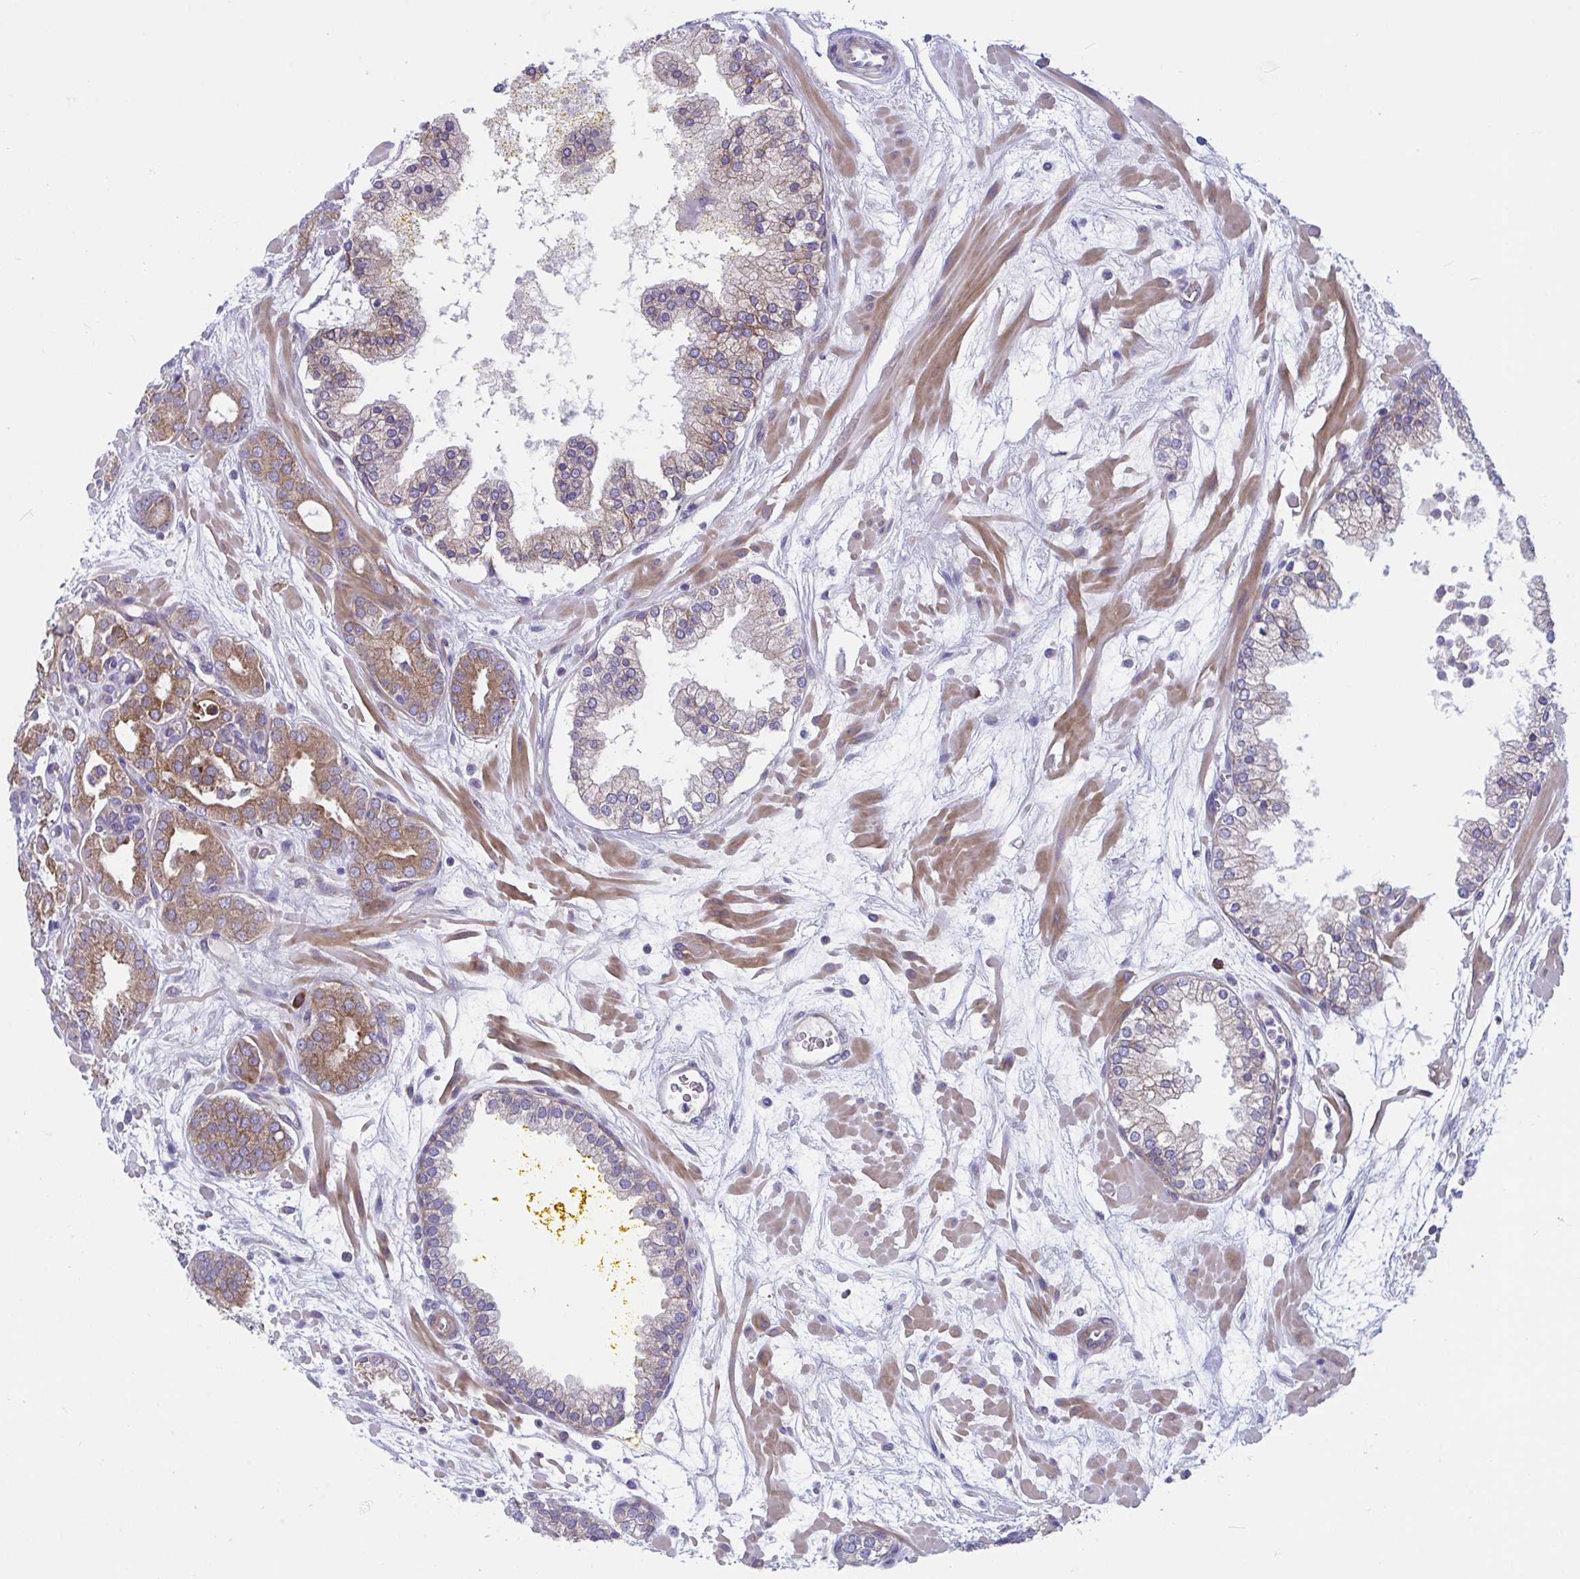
{"staining": {"intensity": "moderate", "quantity": ">75%", "location": "cytoplasmic/membranous"}, "tissue": "prostate cancer", "cell_type": "Tumor cells", "image_type": "cancer", "snomed": [{"axis": "morphology", "description": "Adenocarcinoma, High grade"}, {"axis": "topography", "description": "Prostate"}], "caption": "Immunohistochemical staining of human prostate cancer exhibits moderate cytoplasmic/membranous protein positivity in about >75% of tumor cells. (DAB IHC, brown staining for protein, blue staining for nuclei).", "gene": "WBP1", "patient": {"sex": "male", "age": 66}}